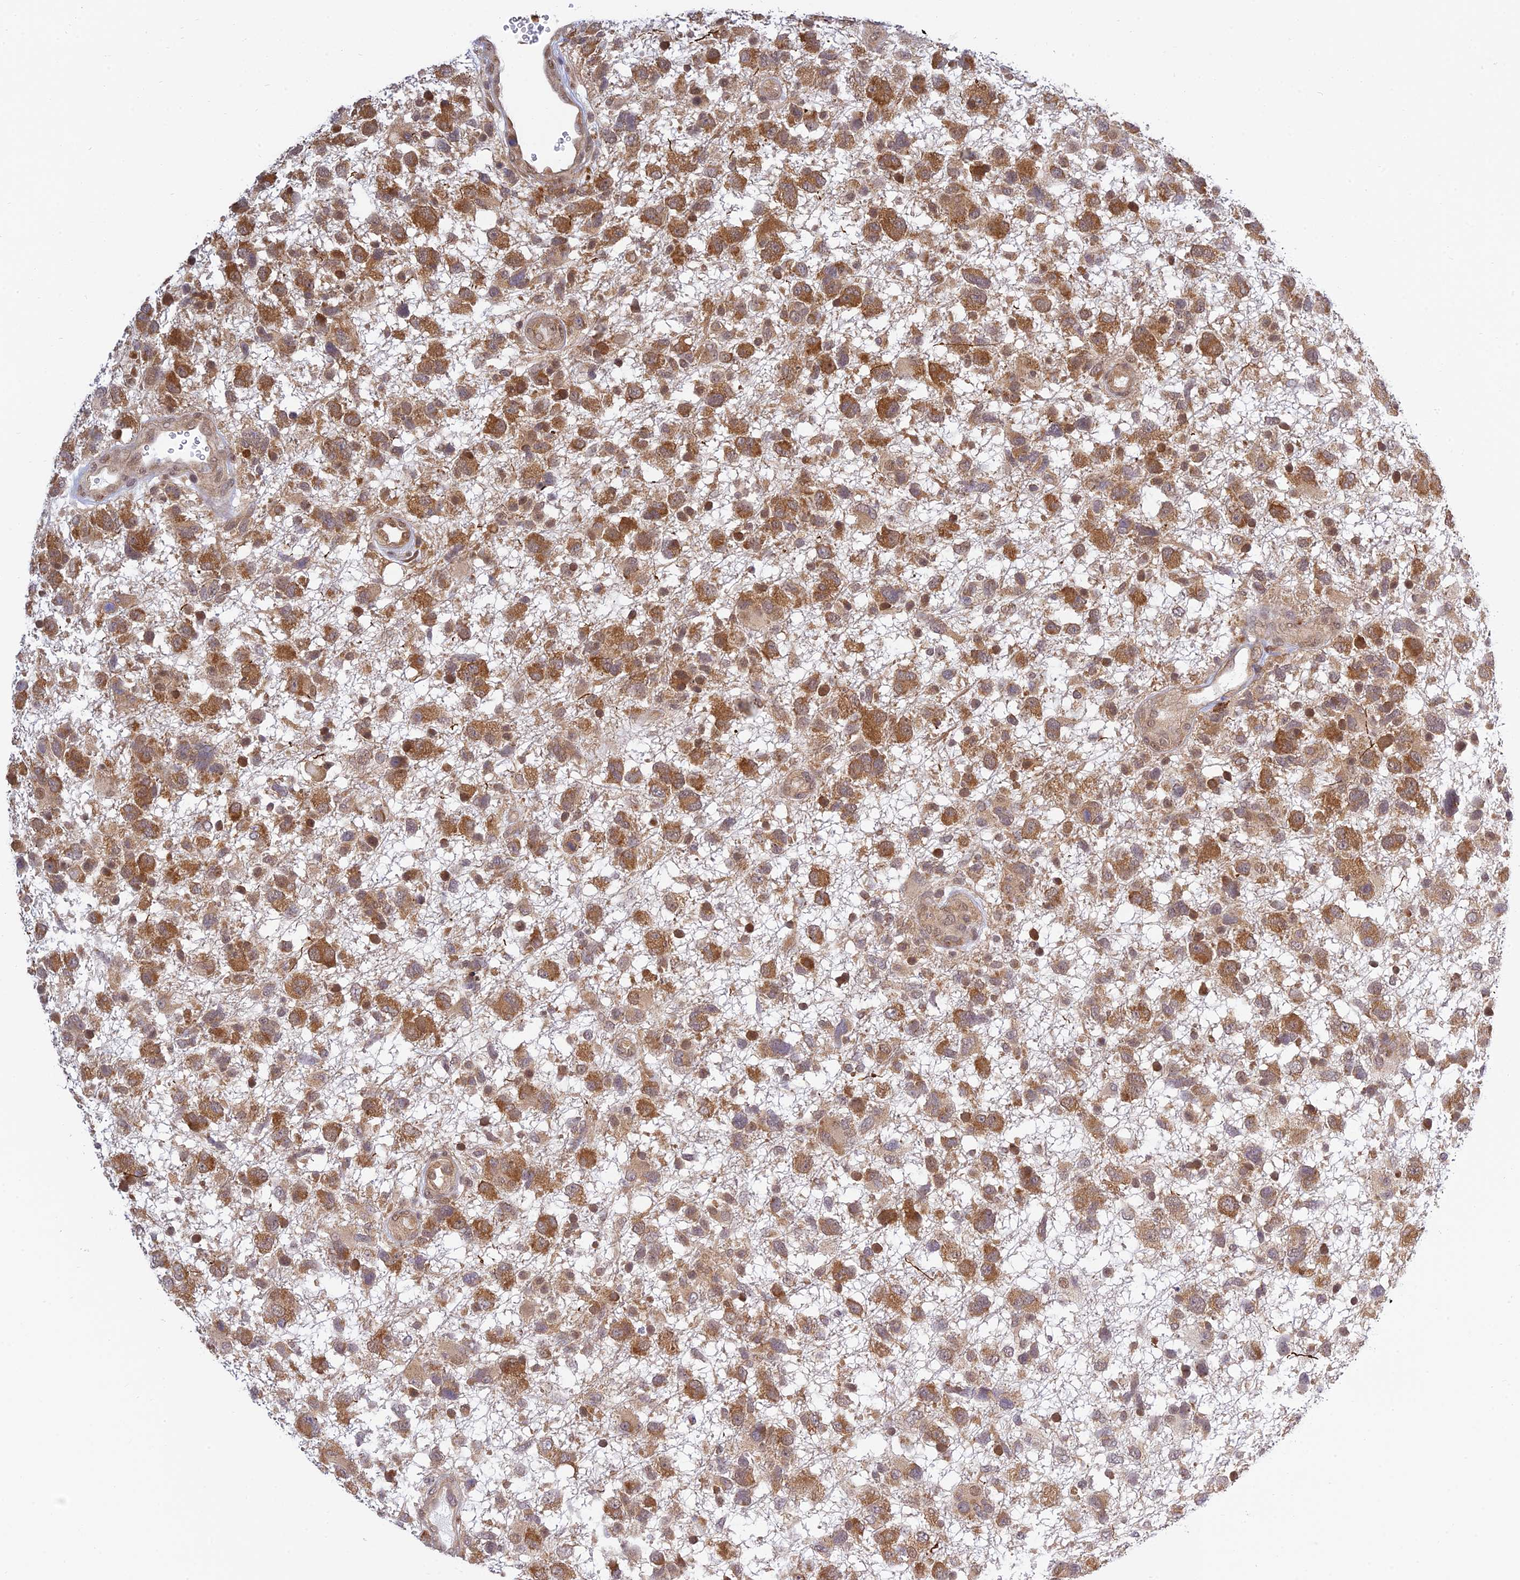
{"staining": {"intensity": "strong", "quantity": ">75%", "location": "cytoplasmic/membranous"}, "tissue": "glioma", "cell_type": "Tumor cells", "image_type": "cancer", "snomed": [{"axis": "morphology", "description": "Glioma, malignant, High grade"}, {"axis": "topography", "description": "Brain"}], "caption": "Brown immunohistochemical staining in glioma demonstrates strong cytoplasmic/membranous positivity in approximately >75% of tumor cells.", "gene": "SKIC8", "patient": {"sex": "male", "age": 61}}